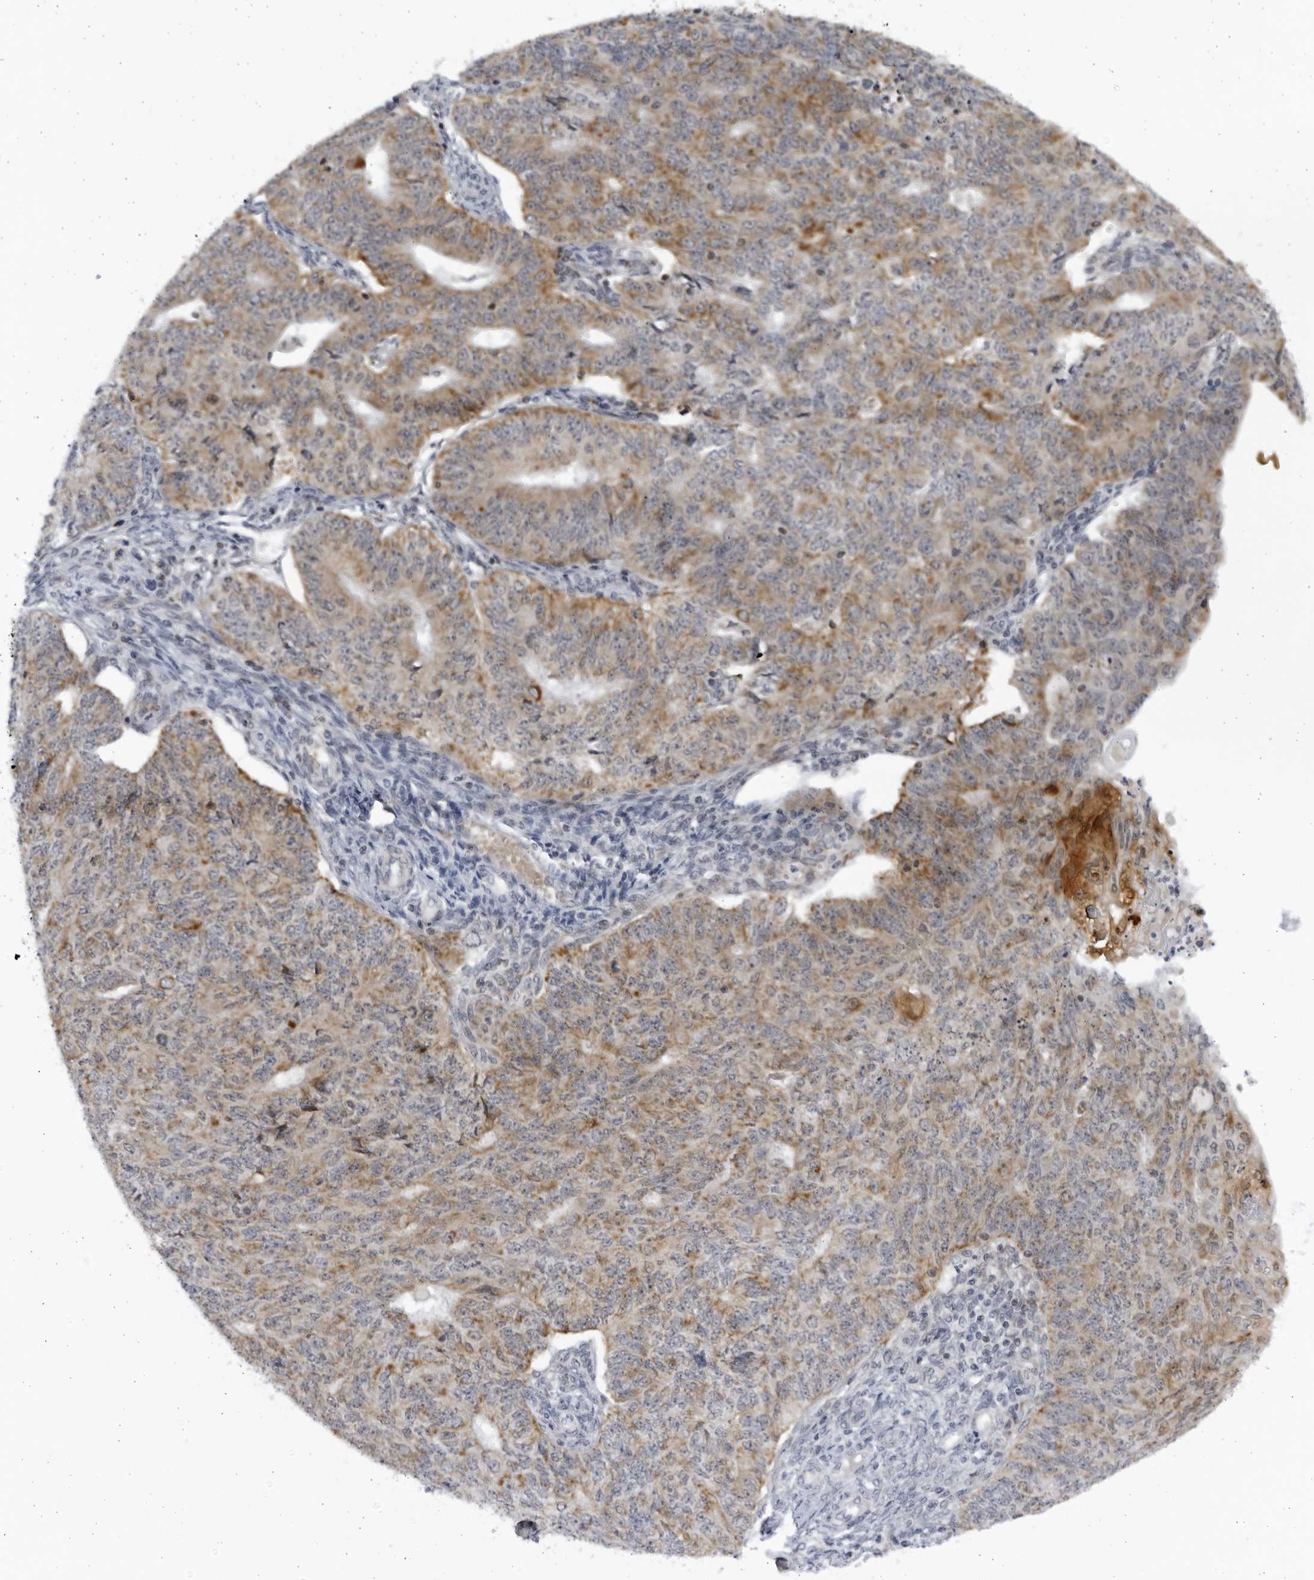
{"staining": {"intensity": "moderate", "quantity": ">75%", "location": "cytoplasmic/membranous"}, "tissue": "endometrial cancer", "cell_type": "Tumor cells", "image_type": "cancer", "snomed": [{"axis": "morphology", "description": "Adenocarcinoma, NOS"}, {"axis": "topography", "description": "Endometrium"}], "caption": "Immunohistochemical staining of endometrial cancer (adenocarcinoma) exhibits medium levels of moderate cytoplasmic/membranous positivity in approximately >75% of tumor cells. Ihc stains the protein of interest in brown and the nuclei are stained blue.", "gene": "SLC25A22", "patient": {"sex": "female", "age": 32}}